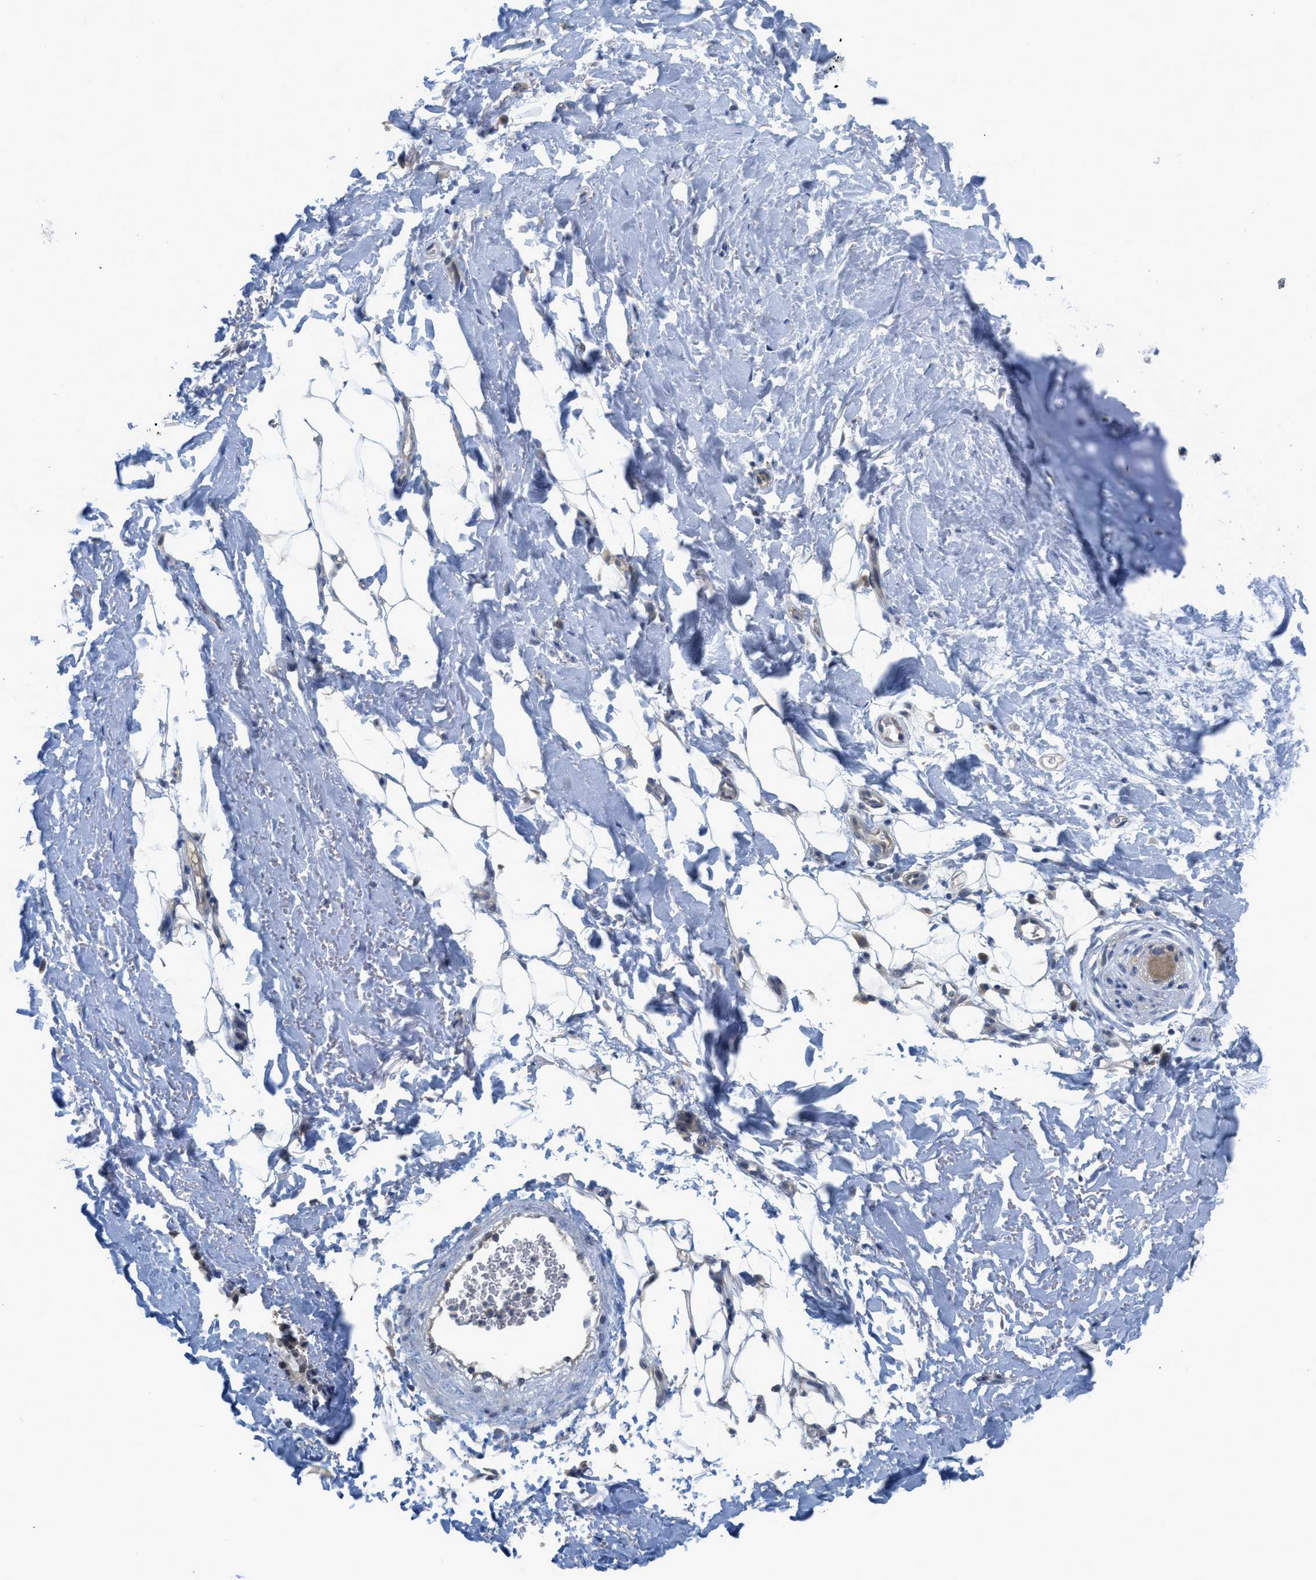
{"staining": {"intensity": "negative", "quantity": "none", "location": "none"}, "tissue": "adipose tissue", "cell_type": "Adipocytes", "image_type": "normal", "snomed": [{"axis": "morphology", "description": "Normal tissue, NOS"}, {"axis": "topography", "description": "Cartilage tissue"}, {"axis": "topography", "description": "Bronchus"}], "caption": "A high-resolution photomicrograph shows immunohistochemistry (IHC) staining of normal adipose tissue, which shows no significant positivity in adipocytes. The staining was performed using DAB (3,3'-diaminobenzidine) to visualize the protein expression in brown, while the nuclei were stained in blue with hematoxylin (Magnification: 20x).", "gene": "TNFAIP1", "patient": {"sex": "female", "age": 73}}